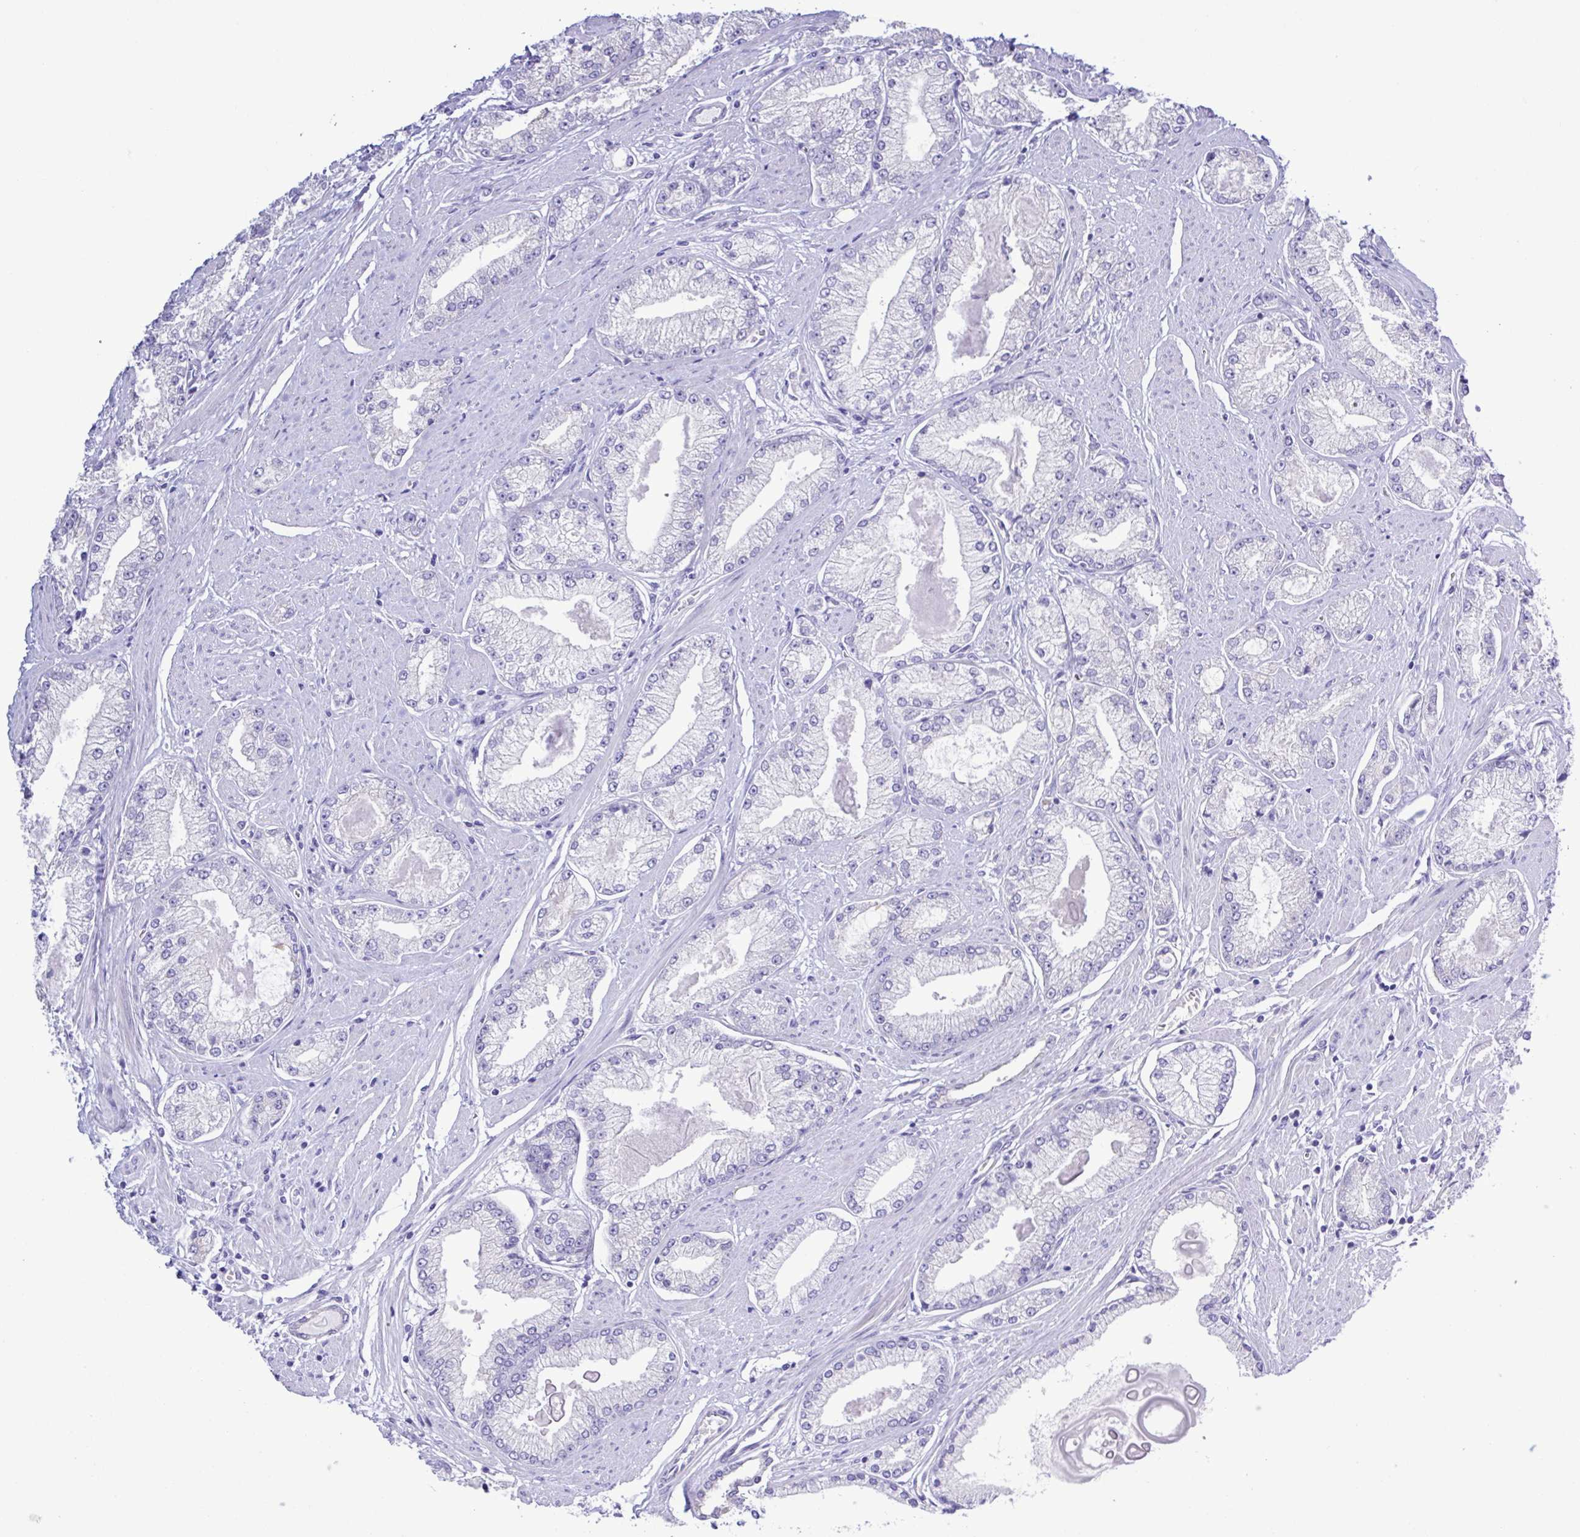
{"staining": {"intensity": "negative", "quantity": "none", "location": "none"}, "tissue": "prostate cancer", "cell_type": "Tumor cells", "image_type": "cancer", "snomed": [{"axis": "morphology", "description": "Adenocarcinoma, High grade"}, {"axis": "topography", "description": "Prostate"}], "caption": "Immunohistochemistry histopathology image of prostate cancer (high-grade adenocarcinoma) stained for a protein (brown), which displays no staining in tumor cells.", "gene": "CYP11A1", "patient": {"sex": "male", "age": 68}}